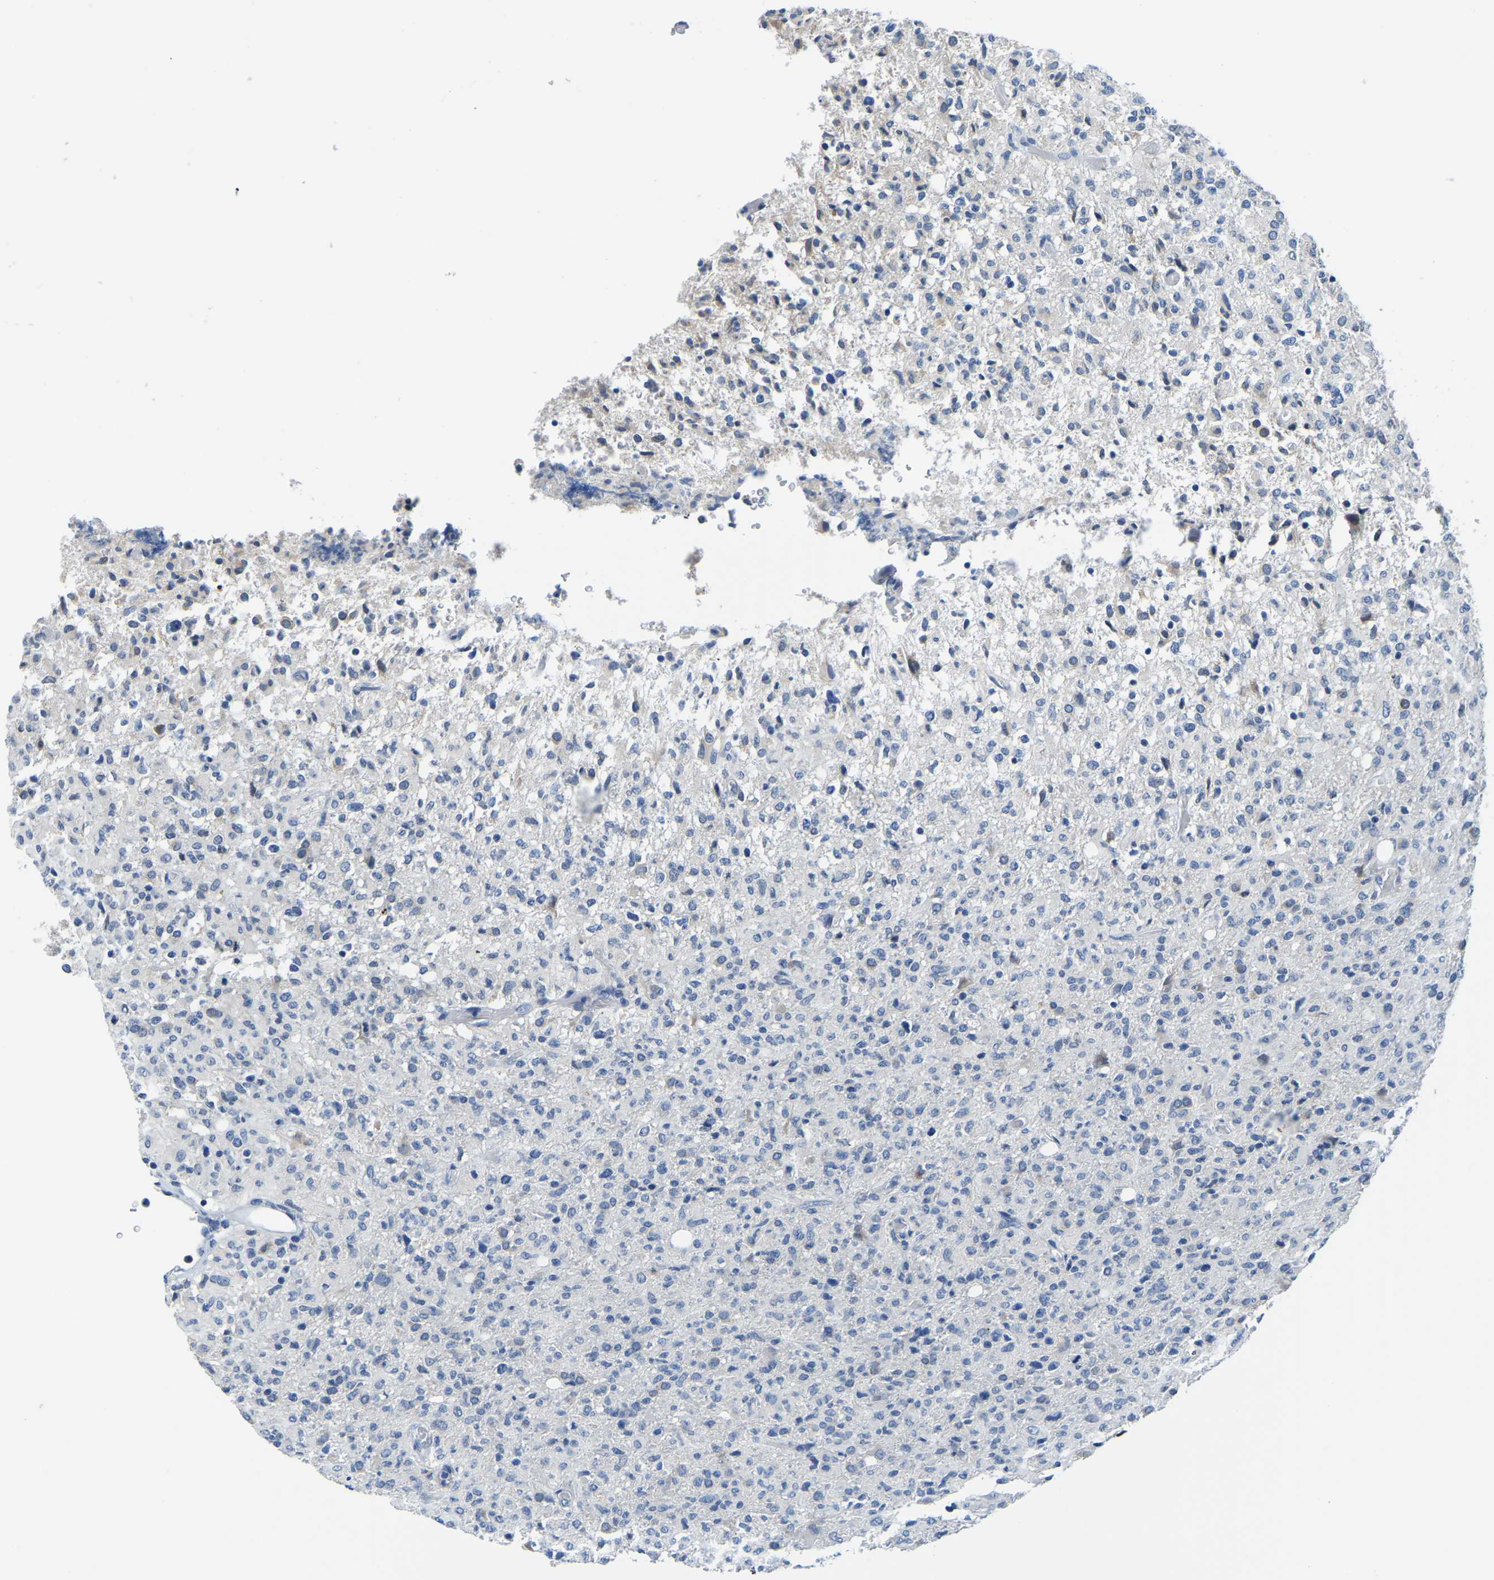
{"staining": {"intensity": "negative", "quantity": "none", "location": "none"}, "tissue": "glioma", "cell_type": "Tumor cells", "image_type": "cancer", "snomed": [{"axis": "morphology", "description": "Glioma, malignant, High grade"}, {"axis": "topography", "description": "Brain"}], "caption": "Immunohistochemical staining of glioma demonstrates no significant positivity in tumor cells.", "gene": "LIAS", "patient": {"sex": "female", "age": 57}}